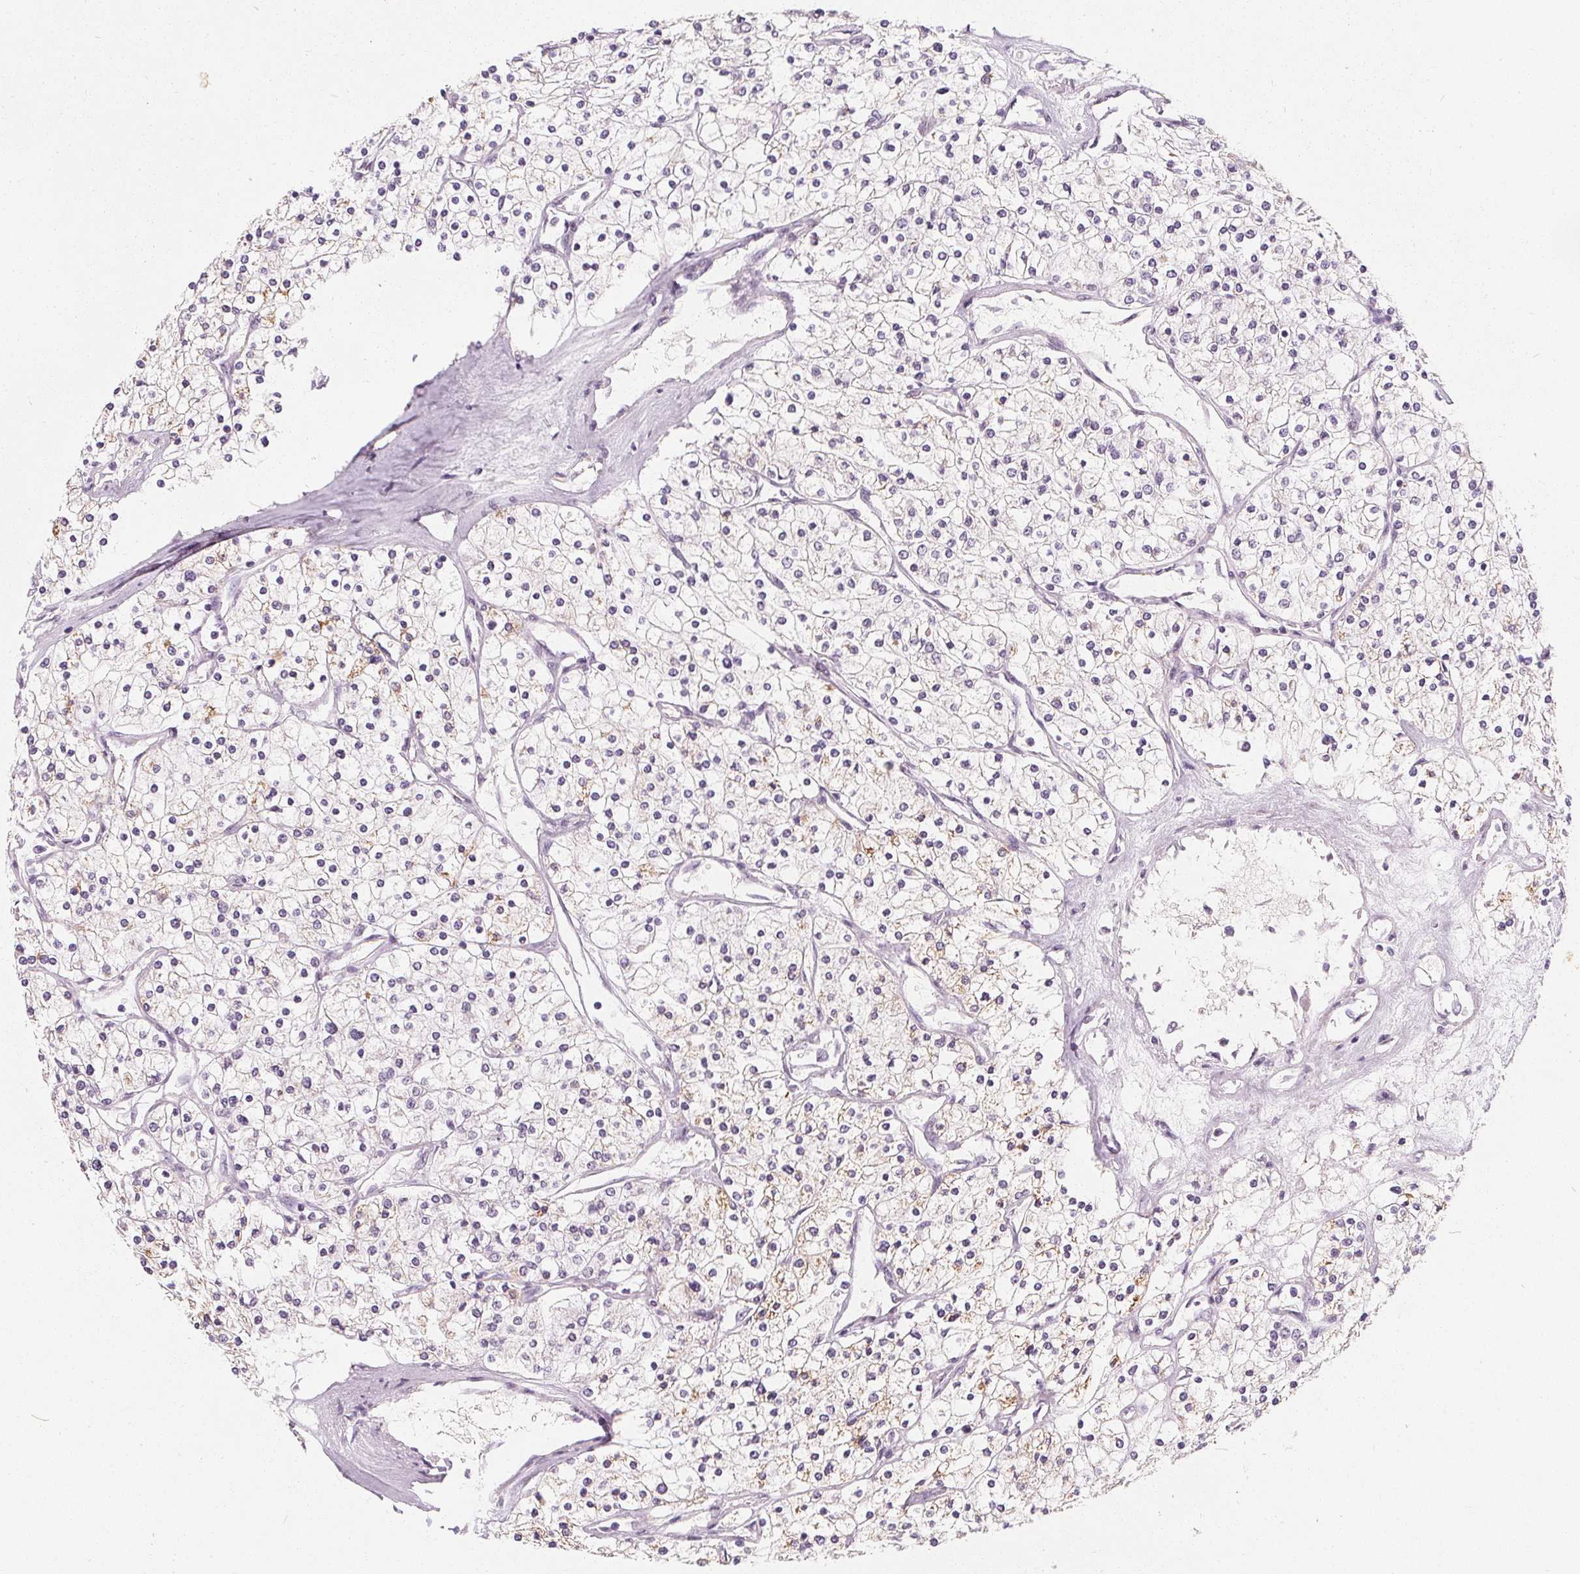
{"staining": {"intensity": "negative", "quantity": "none", "location": "none"}, "tissue": "renal cancer", "cell_type": "Tumor cells", "image_type": "cancer", "snomed": [{"axis": "morphology", "description": "Adenocarcinoma, NOS"}, {"axis": "topography", "description": "Kidney"}], "caption": "Immunohistochemical staining of human renal adenocarcinoma reveals no significant expression in tumor cells. (Stains: DAB (3,3'-diaminobenzidine) IHC with hematoxylin counter stain, Microscopy: brightfield microscopy at high magnification).", "gene": "DBX2", "patient": {"sex": "male", "age": 80}}